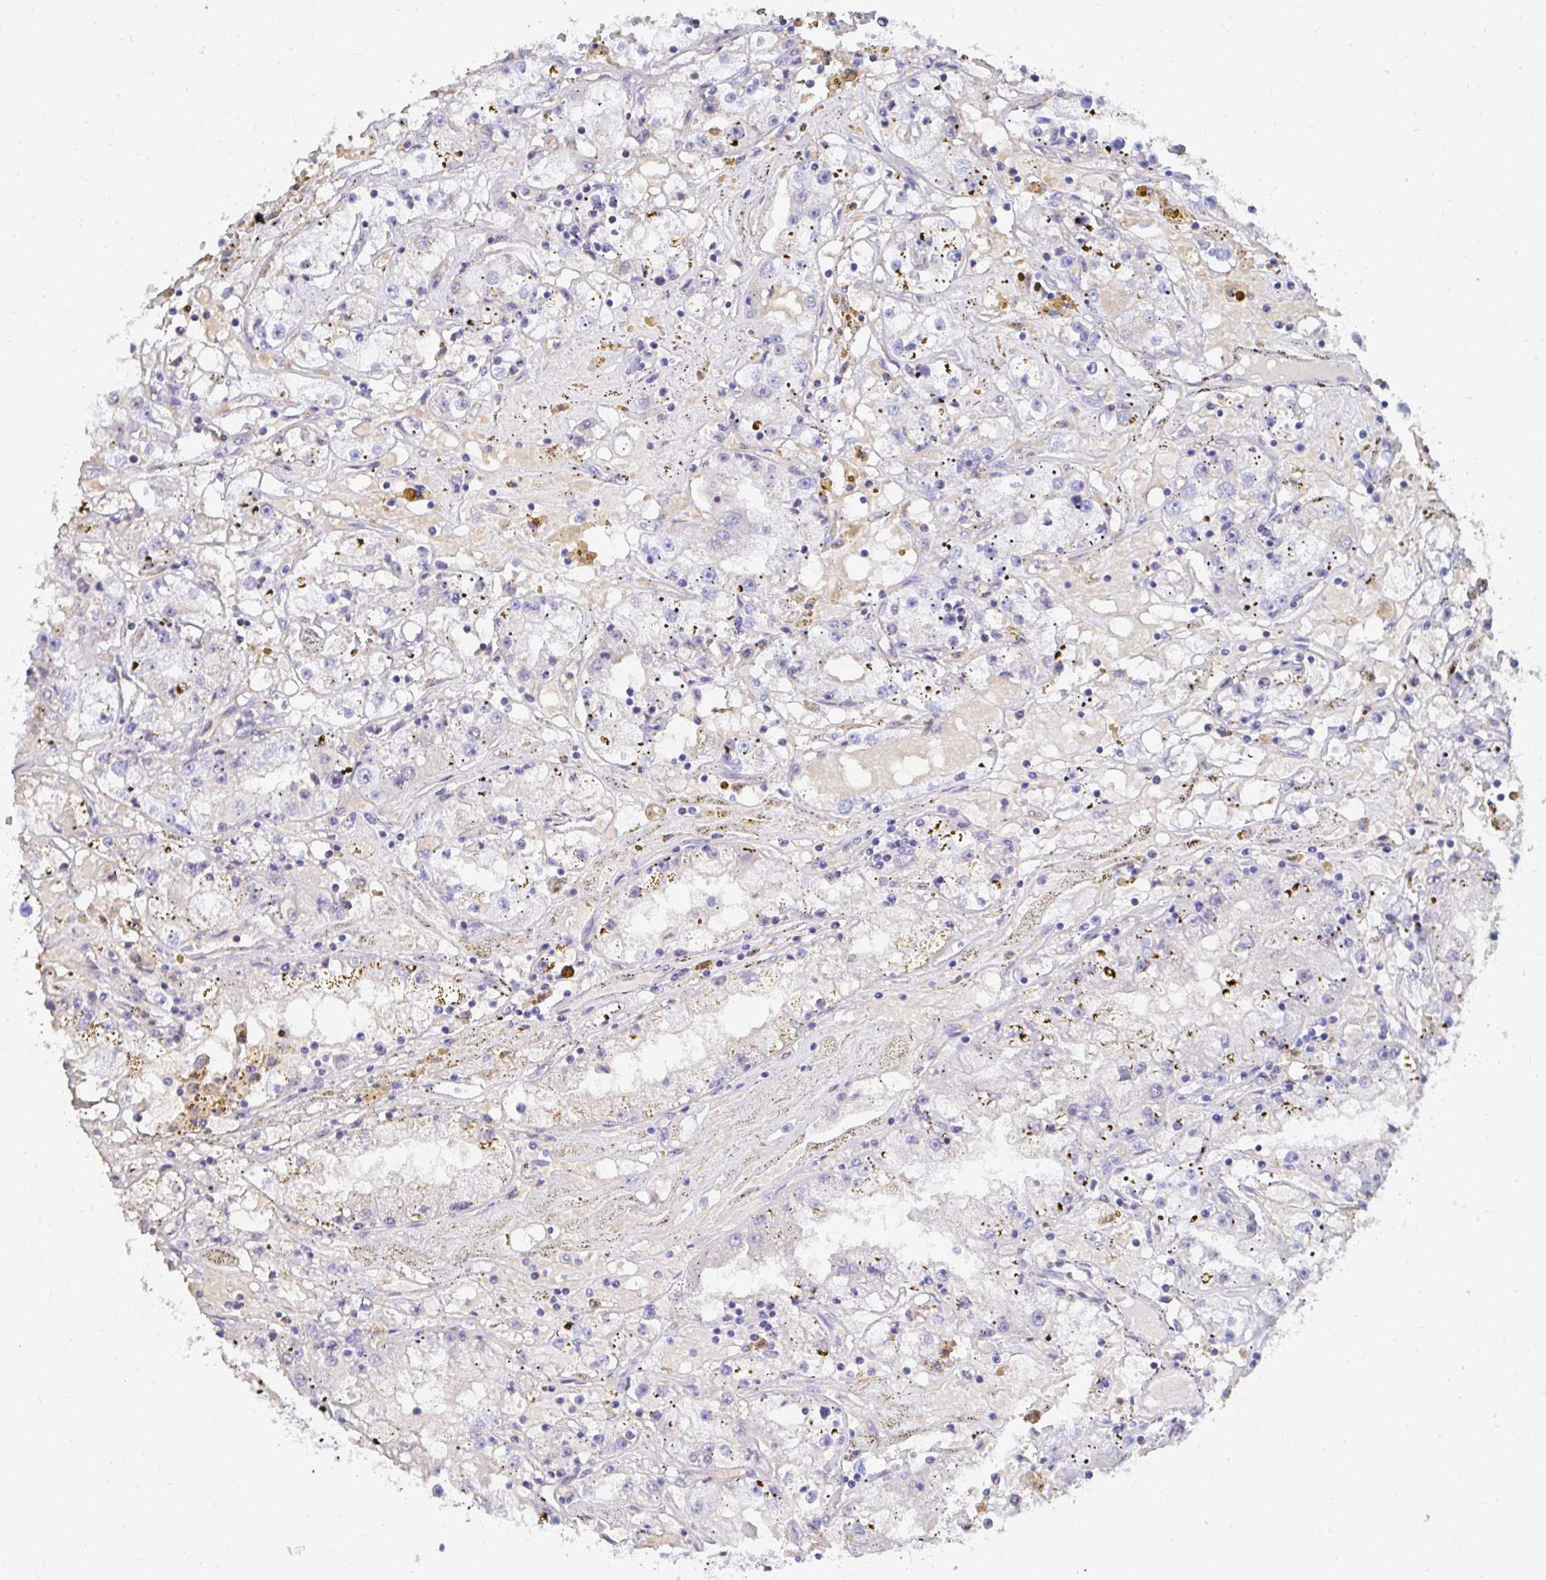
{"staining": {"intensity": "negative", "quantity": "none", "location": "none"}, "tissue": "renal cancer", "cell_type": "Tumor cells", "image_type": "cancer", "snomed": [{"axis": "morphology", "description": "Adenocarcinoma, NOS"}, {"axis": "topography", "description": "Kidney"}], "caption": "Tumor cells are negative for protein expression in human renal cancer (adenocarcinoma).", "gene": "MROH2B", "patient": {"sex": "male", "age": 56}}